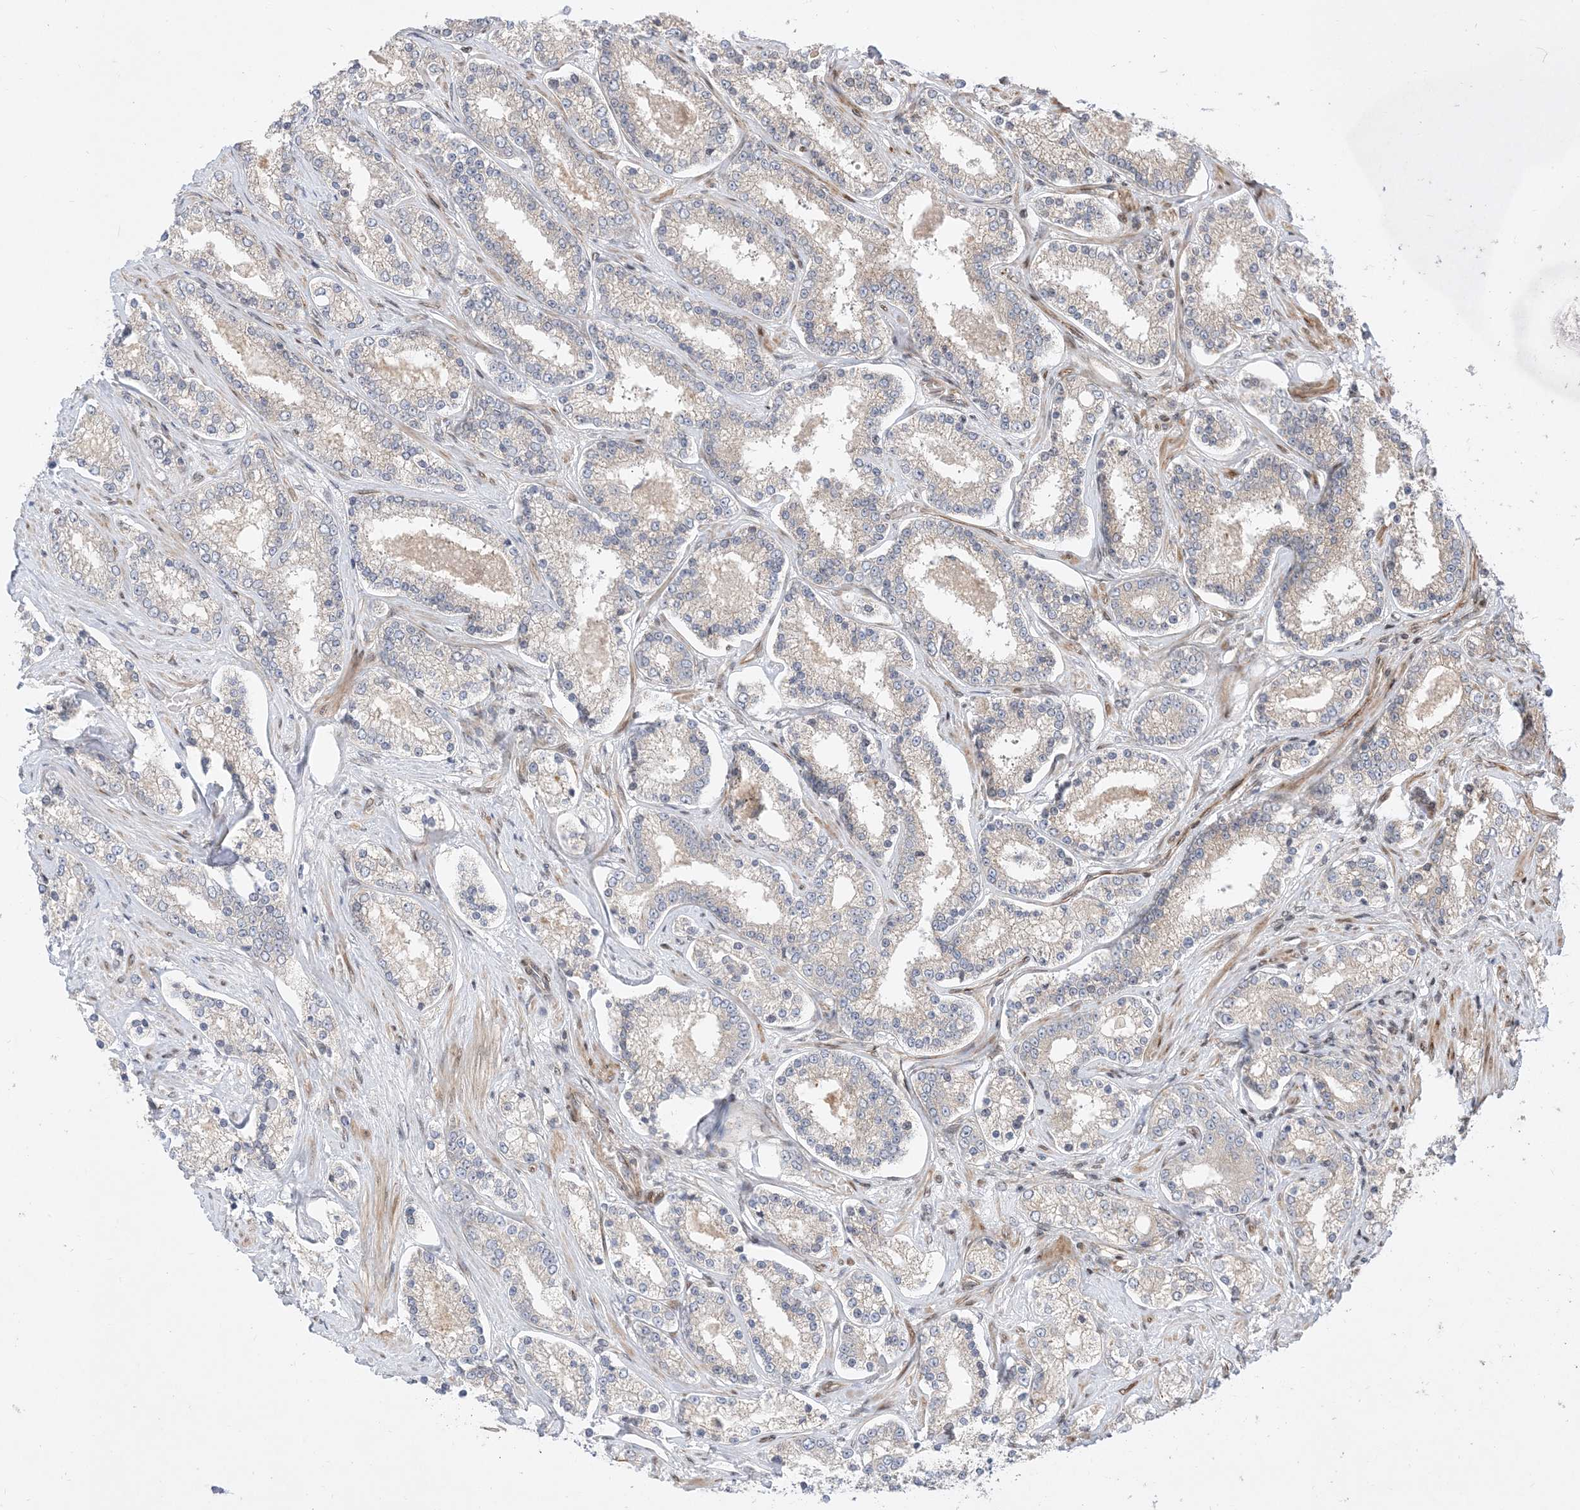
{"staining": {"intensity": "negative", "quantity": "none", "location": "none"}, "tissue": "prostate cancer", "cell_type": "Tumor cells", "image_type": "cancer", "snomed": [{"axis": "morphology", "description": "Normal tissue, NOS"}, {"axis": "morphology", "description": "Adenocarcinoma, High grade"}, {"axis": "topography", "description": "Prostate"}], "caption": "Prostate adenocarcinoma (high-grade) was stained to show a protein in brown. There is no significant staining in tumor cells.", "gene": "TYSND1", "patient": {"sex": "male", "age": 83}}